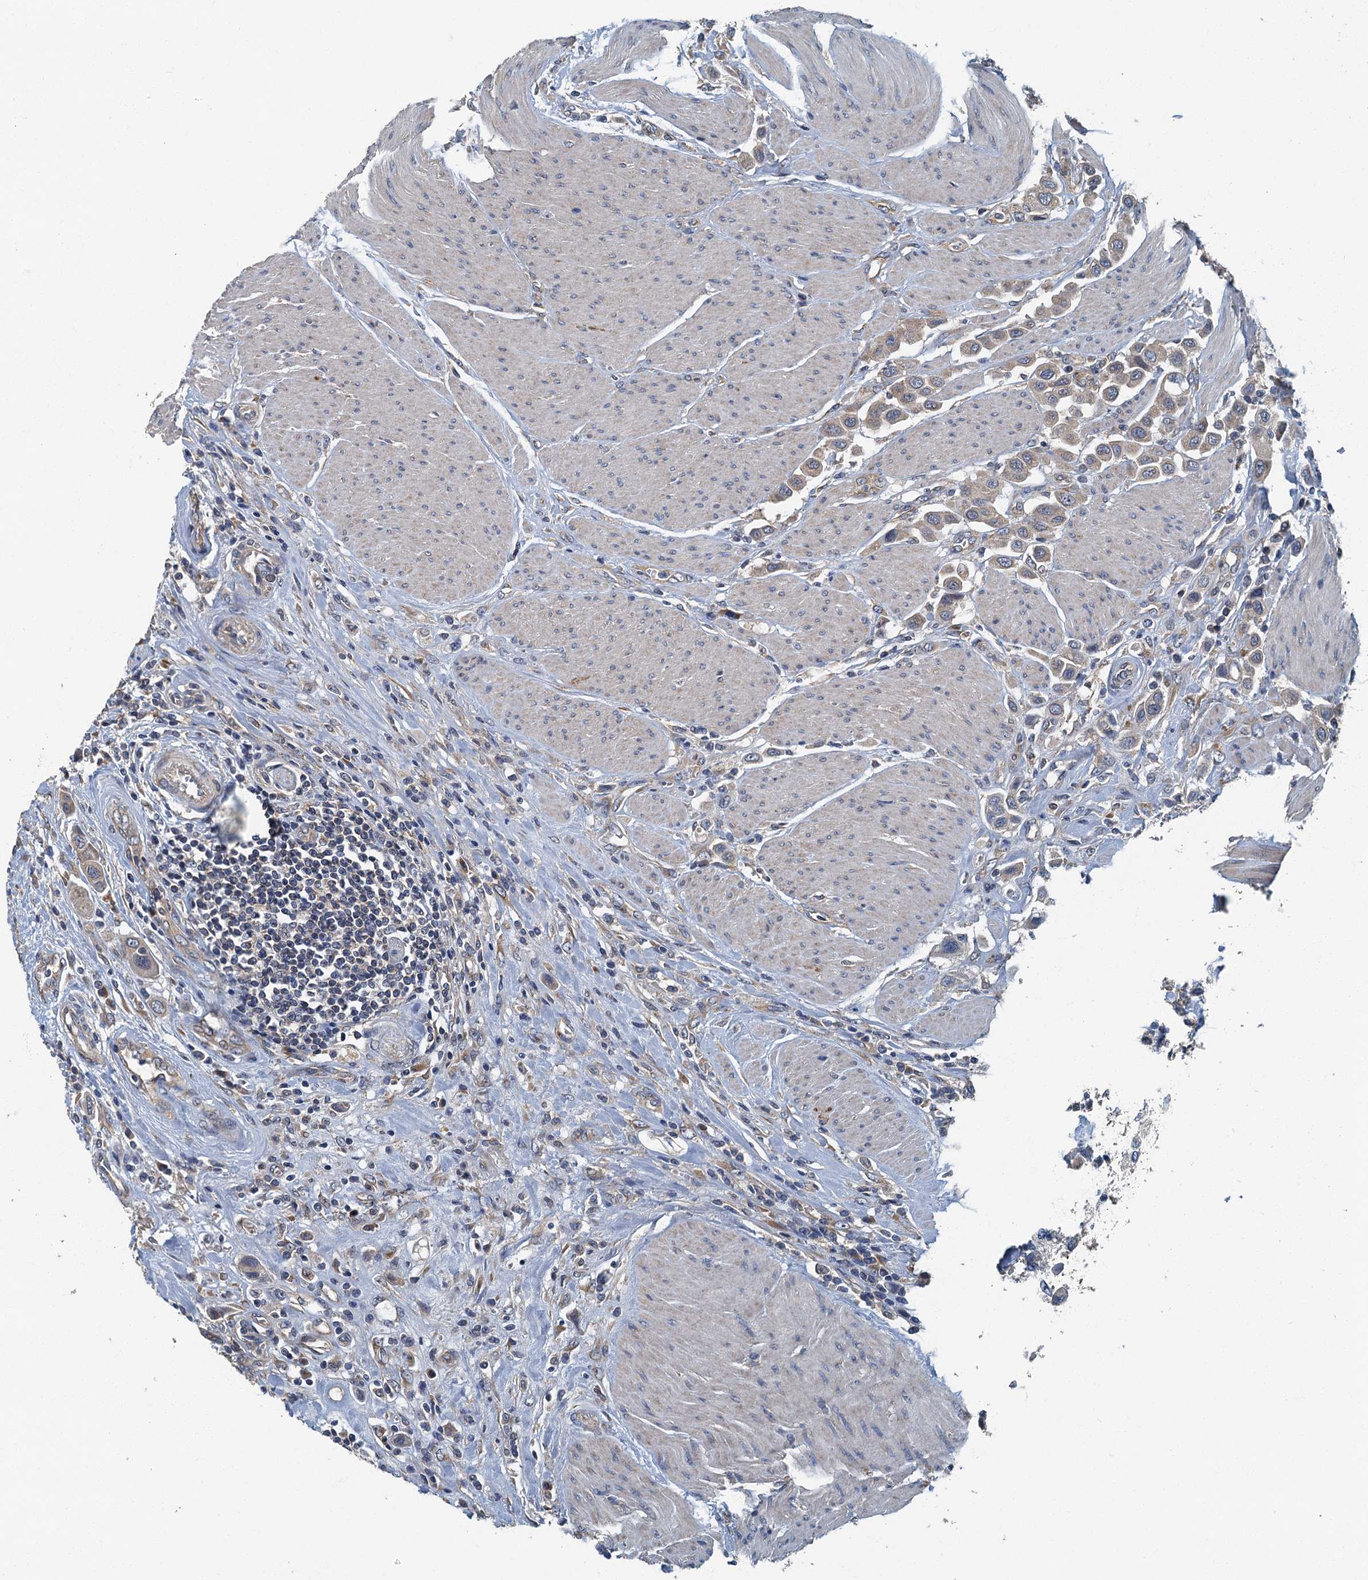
{"staining": {"intensity": "negative", "quantity": "none", "location": "none"}, "tissue": "urothelial cancer", "cell_type": "Tumor cells", "image_type": "cancer", "snomed": [{"axis": "morphology", "description": "Urothelial carcinoma, High grade"}, {"axis": "topography", "description": "Urinary bladder"}], "caption": "Tumor cells show no significant expression in urothelial cancer. (Brightfield microscopy of DAB immunohistochemistry (IHC) at high magnification).", "gene": "DDX49", "patient": {"sex": "male", "age": 50}}